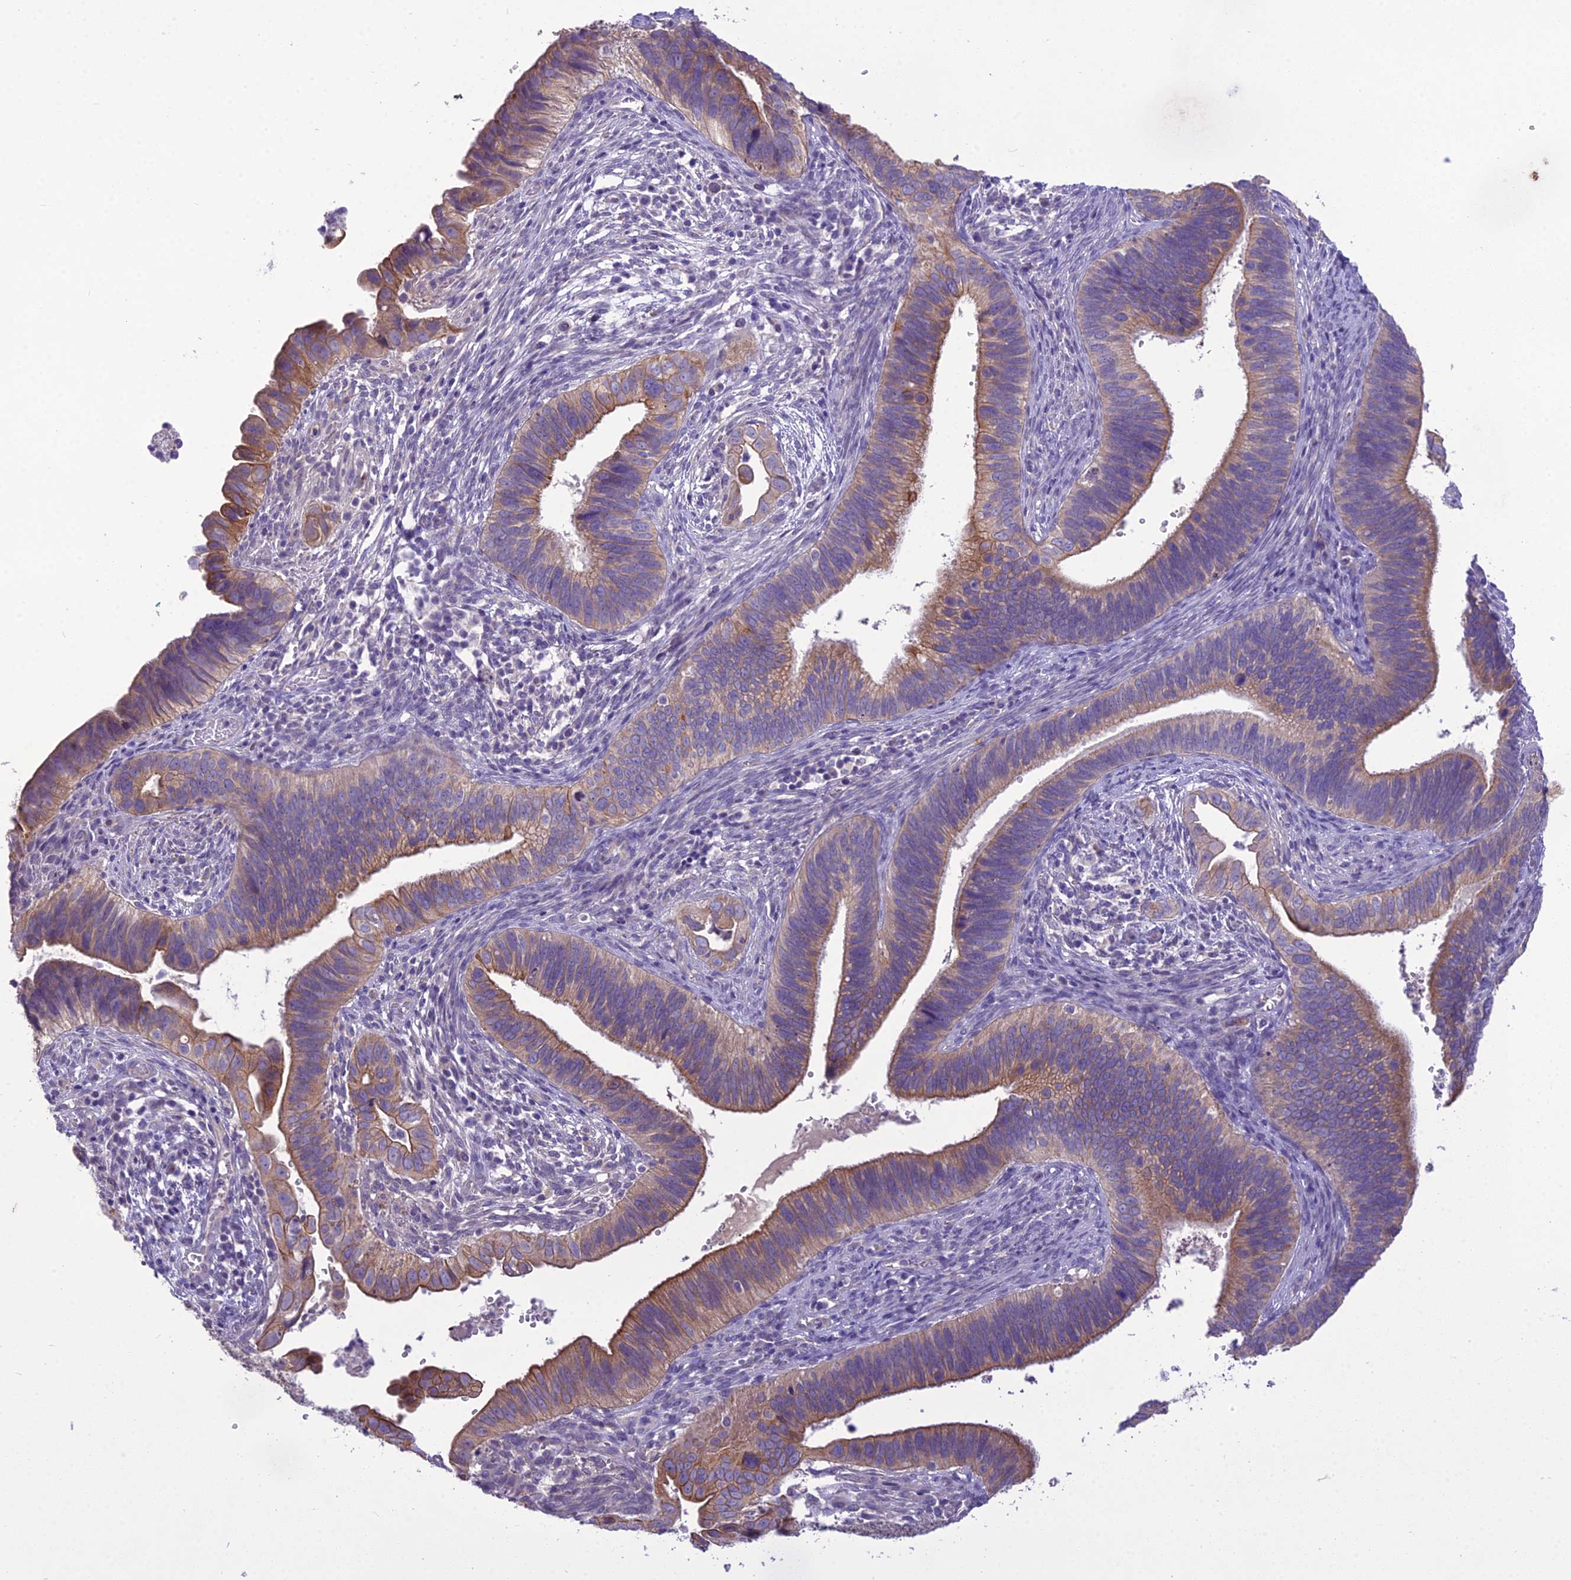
{"staining": {"intensity": "moderate", "quantity": "25%-75%", "location": "cytoplasmic/membranous"}, "tissue": "cervical cancer", "cell_type": "Tumor cells", "image_type": "cancer", "snomed": [{"axis": "morphology", "description": "Adenocarcinoma, NOS"}, {"axis": "topography", "description": "Cervix"}], "caption": "Protein staining of cervical cancer (adenocarcinoma) tissue shows moderate cytoplasmic/membranous staining in approximately 25%-75% of tumor cells.", "gene": "SCRT1", "patient": {"sex": "female", "age": 42}}